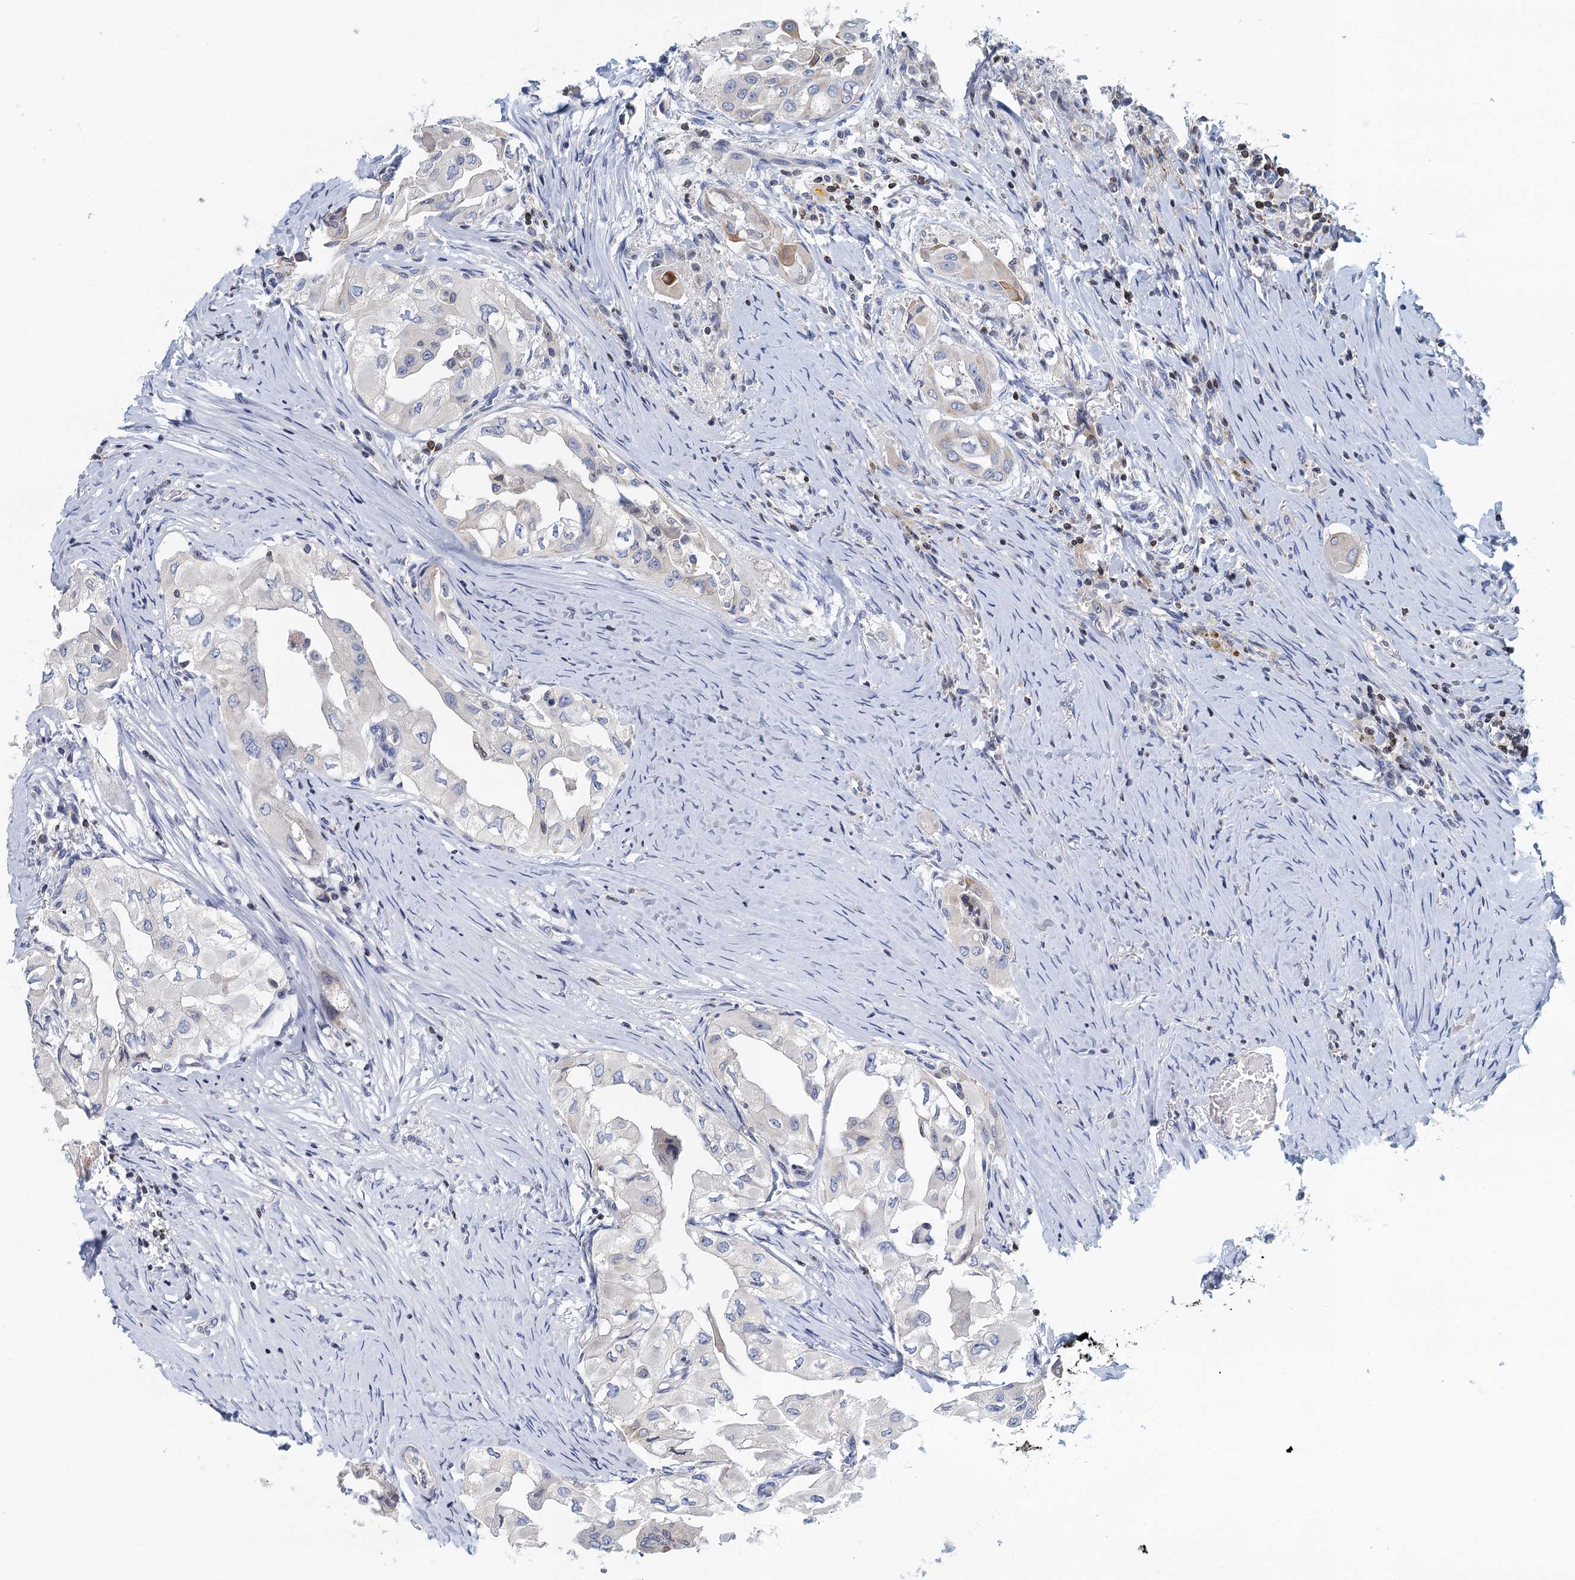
{"staining": {"intensity": "negative", "quantity": "none", "location": "none"}, "tissue": "thyroid cancer", "cell_type": "Tumor cells", "image_type": "cancer", "snomed": [{"axis": "morphology", "description": "Papillary adenocarcinoma, NOS"}, {"axis": "topography", "description": "Thyroid gland"}], "caption": "Papillary adenocarcinoma (thyroid) stained for a protein using IHC shows no positivity tumor cells.", "gene": "TRAF3IP3", "patient": {"sex": "female", "age": 59}}